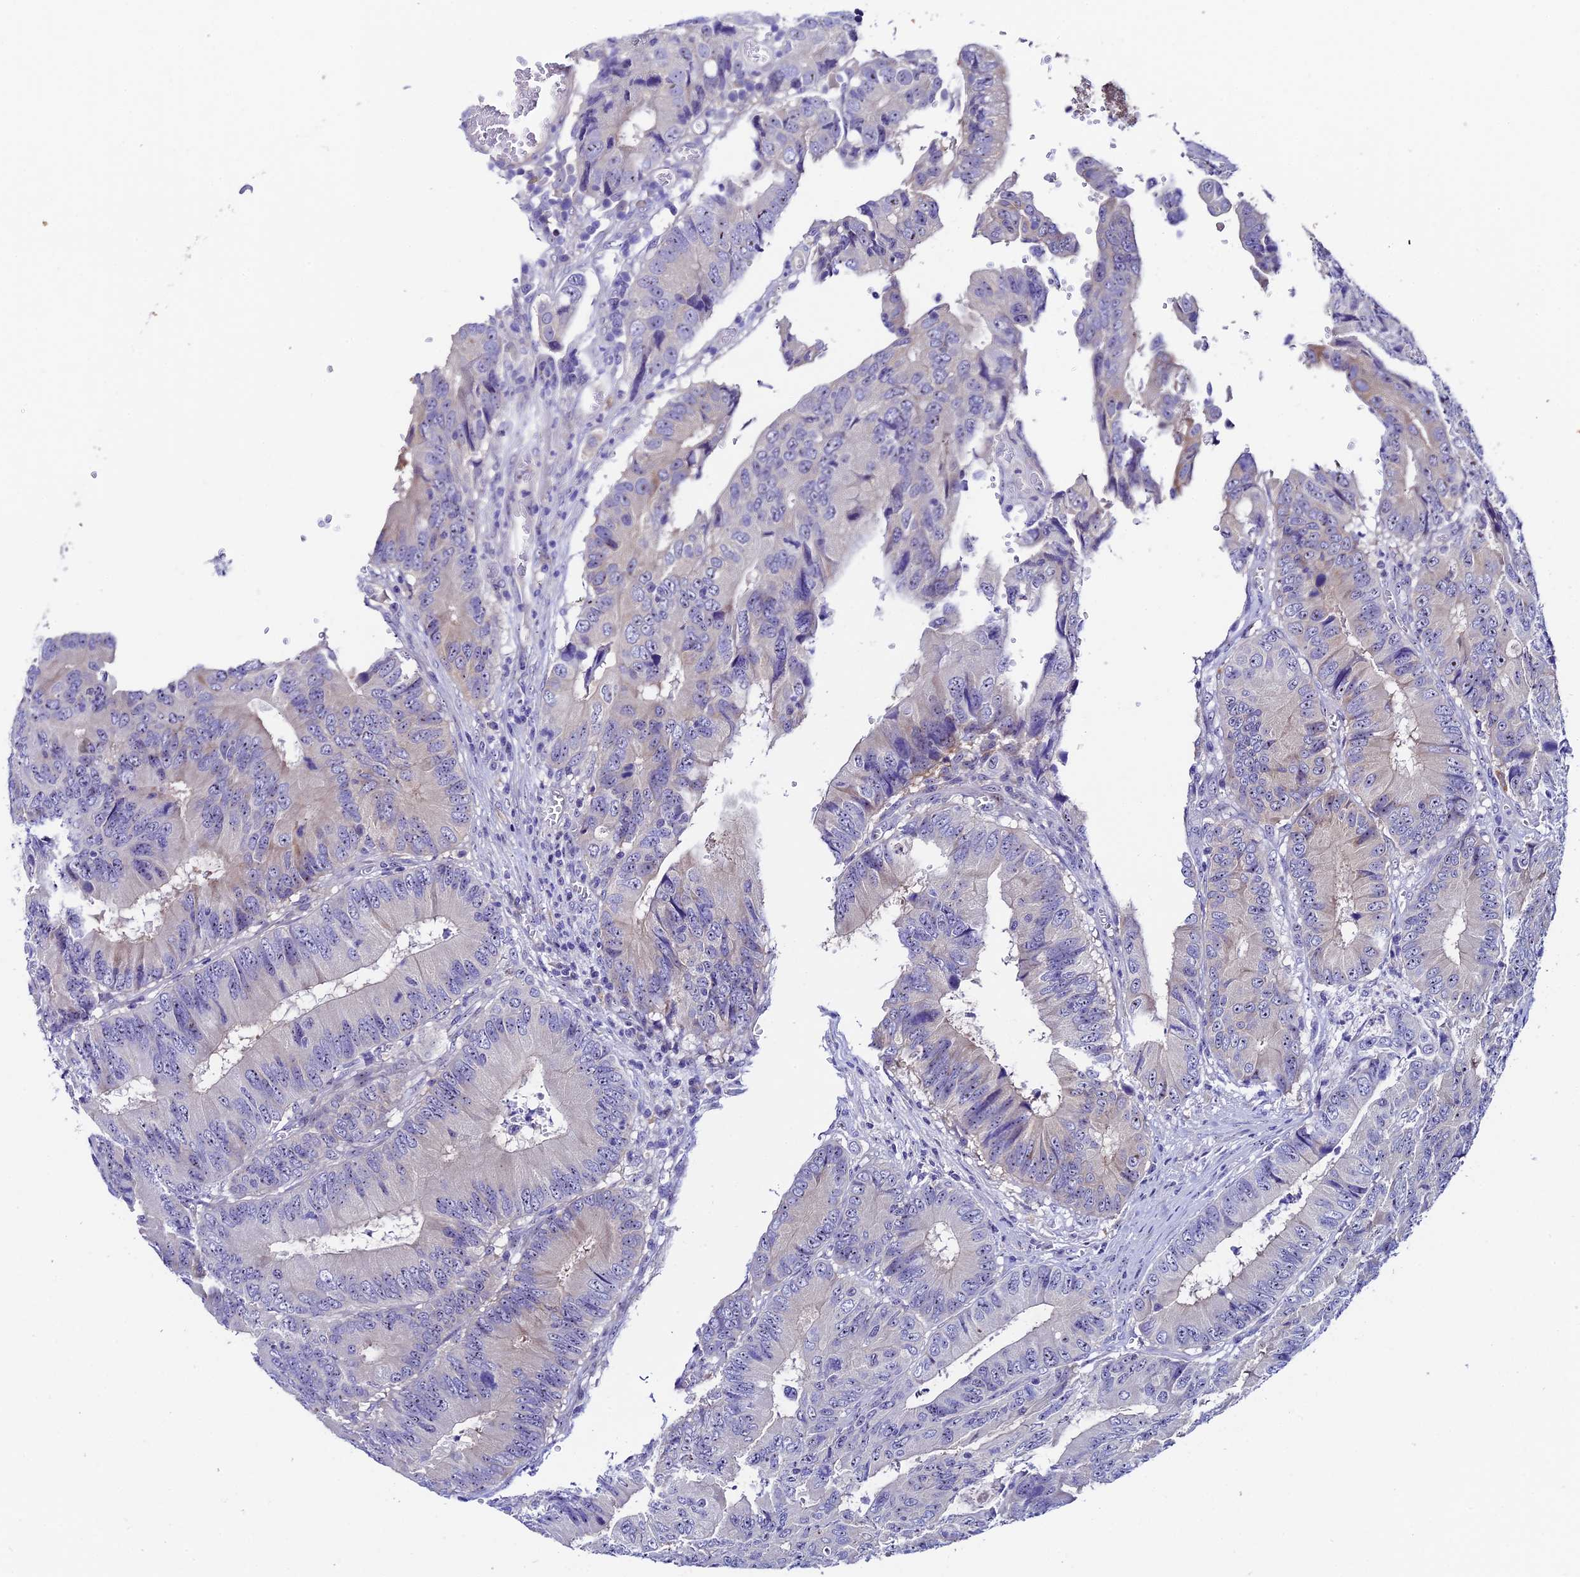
{"staining": {"intensity": "negative", "quantity": "none", "location": "none"}, "tissue": "colorectal cancer", "cell_type": "Tumor cells", "image_type": "cancer", "snomed": [{"axis": "morphology", "description": "Adenocarcinoma, NOS"}, {"axis": "topography", "description": "Colon"}], "caption": "Immunohistochemistry (IHC) image of colorectal cancer (adenocarcinoma) stained for a protein (brown), which shows no expression in tumor cells.", "gene": "DUSP29", "patient": {"sex": "male", "age": 85}}